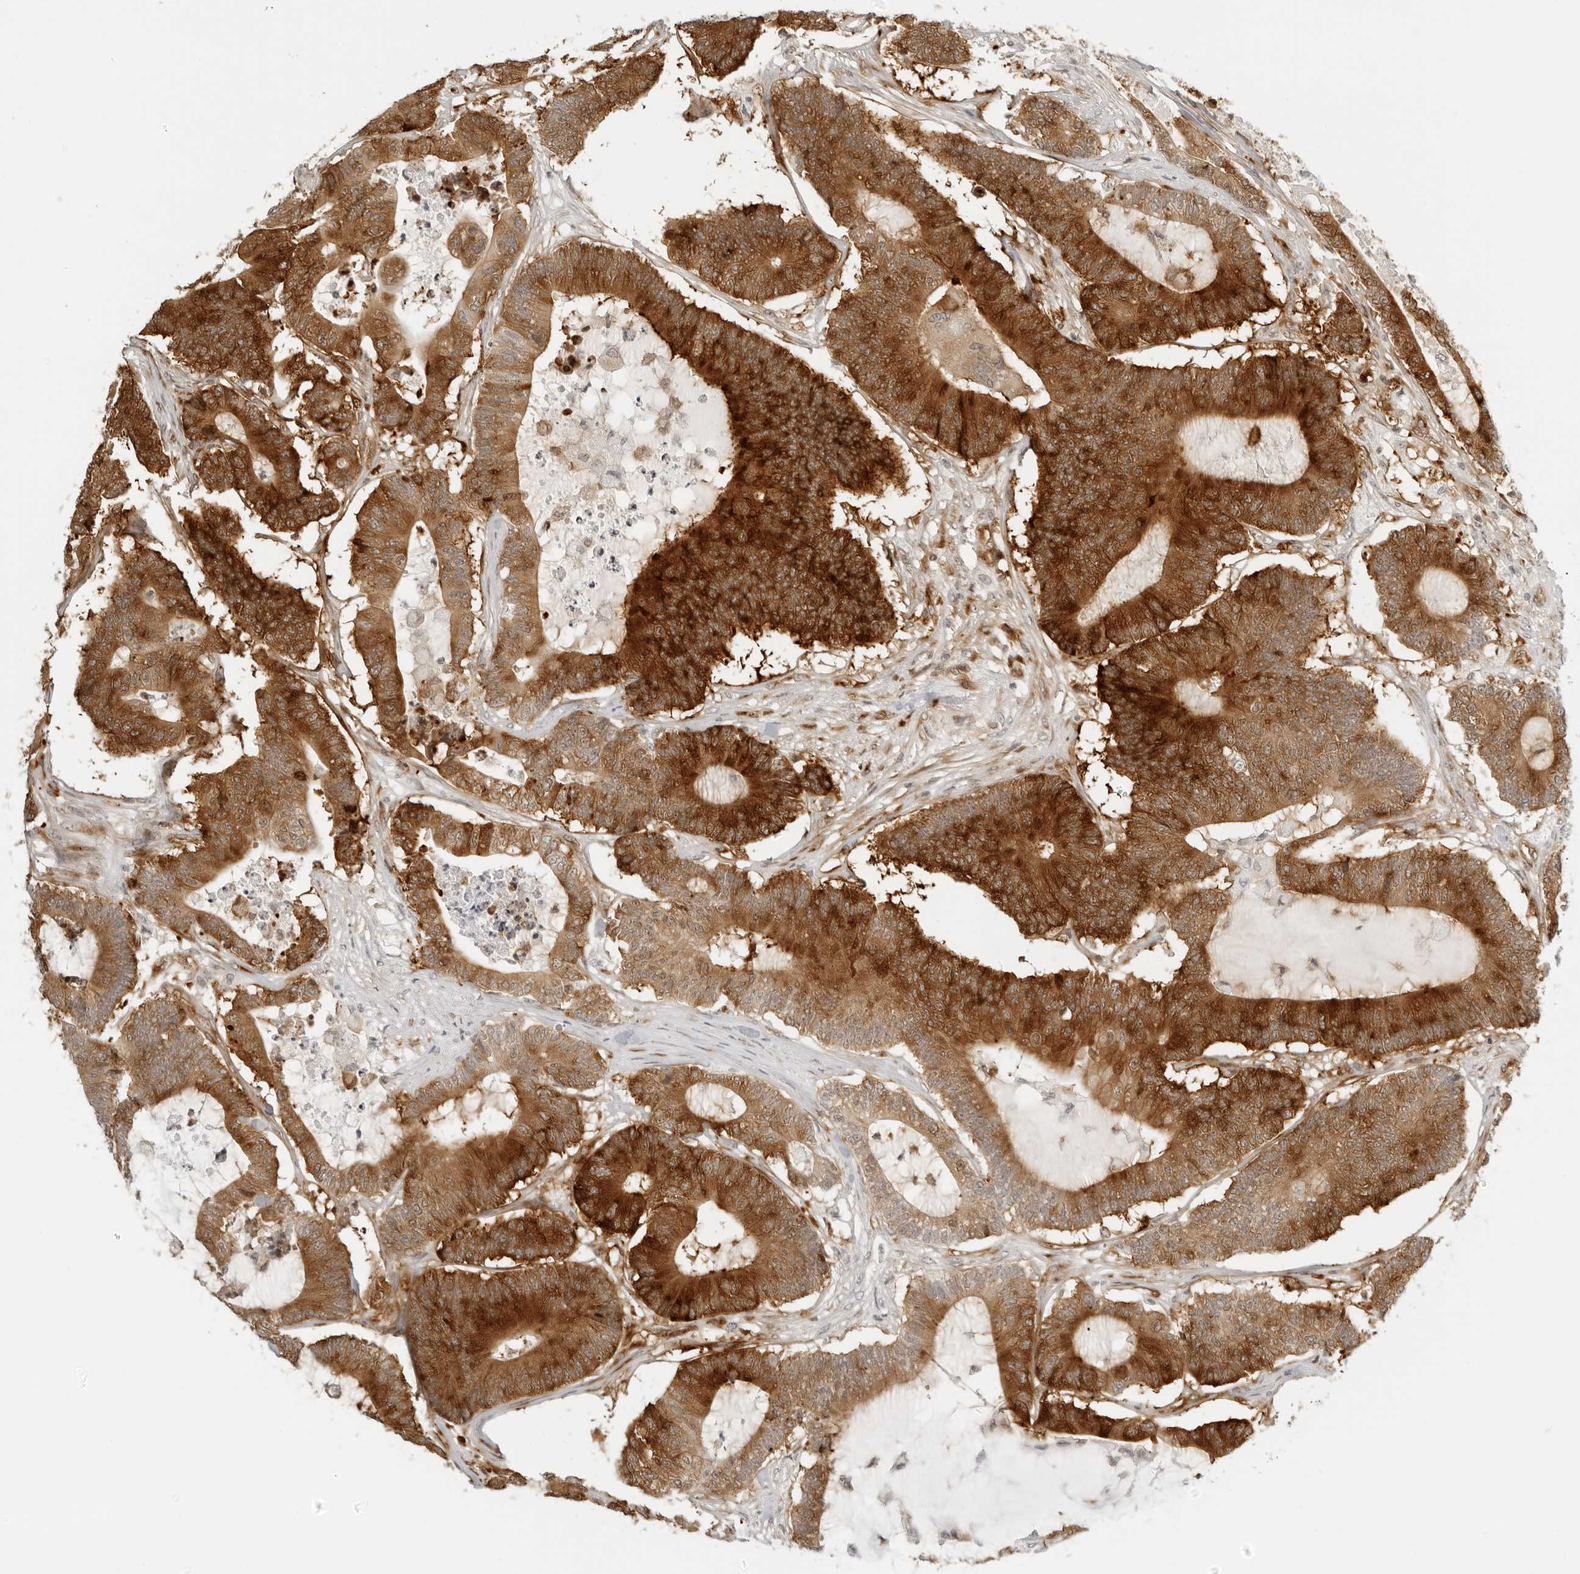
{"staining": {"intensity": "strong", "quantity": ">75%", "location": "cytoplasmic/membranous"}, "tissue": "colorectal cancer", "cell_type": "Tumor cells", "image_type": "cancer", "snomed": [{"axis": "morphology", "description": "Adenocarcinoma, NOS"}, {"axis": "topography", "description": "Colon"}], "caption": "An image of colorectal cancer (adenocarcinoma) stained for a protein displays strong cytoplasmic/membranous brown staining in tumor cells.", "gene": "EIF4G1", "patient": {"sex": "female", "age": 84}}